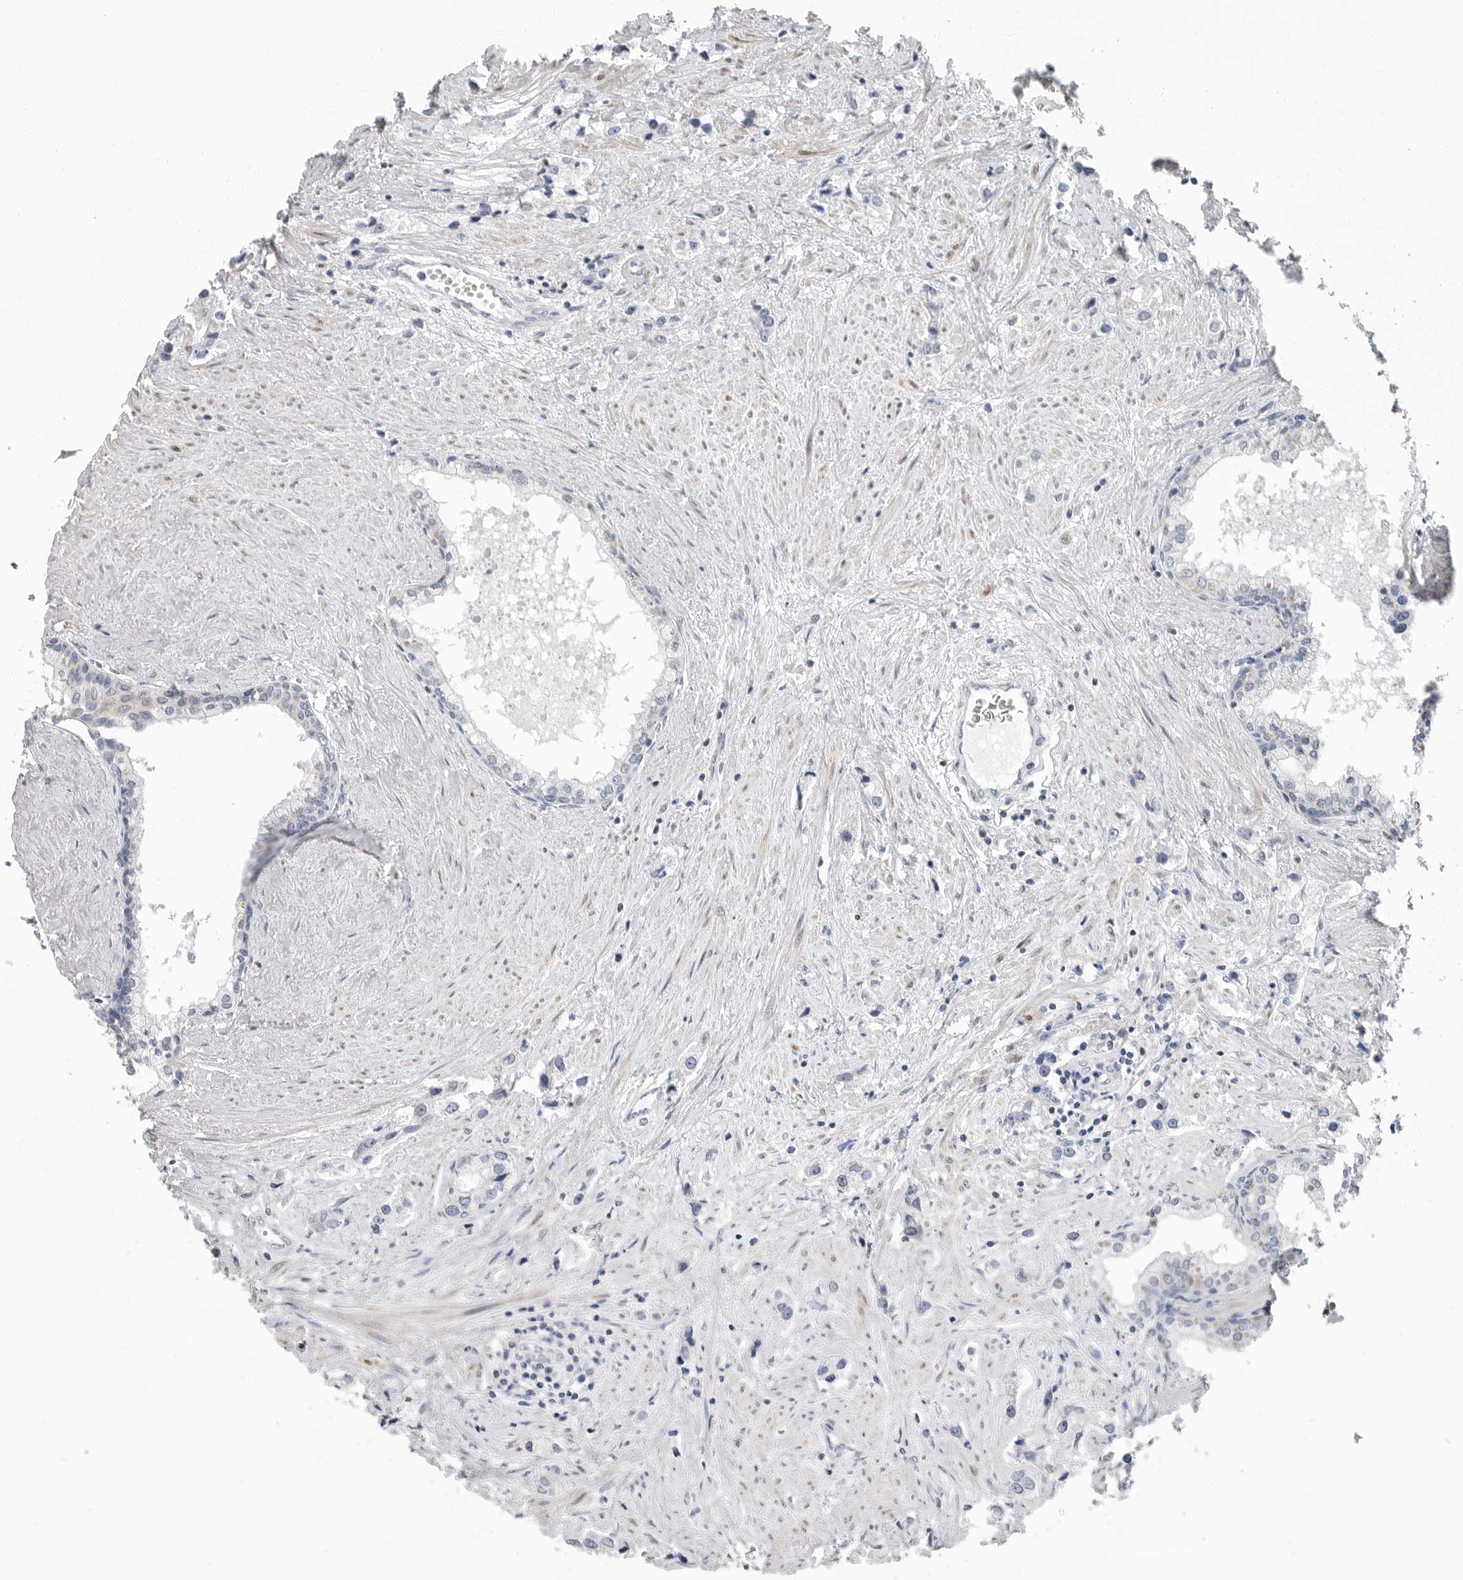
{"staining": {"intensity": "negative", "quantity": "none", "location": "none"}, "tissue": "prostate cancer", "cell_type": "Tumor cells", "image_type": "cancer", "snomed": [{"axis": "morphology", "description": "Adenocarcinoma, High grade"}, {"axis": "topography", "description": "Prostate"}], "caption": "Tumor cells are negative for brown protein staining in prostate cancer.", "gene": "PLN", "patient": {"sex": "male", "age": 66}}